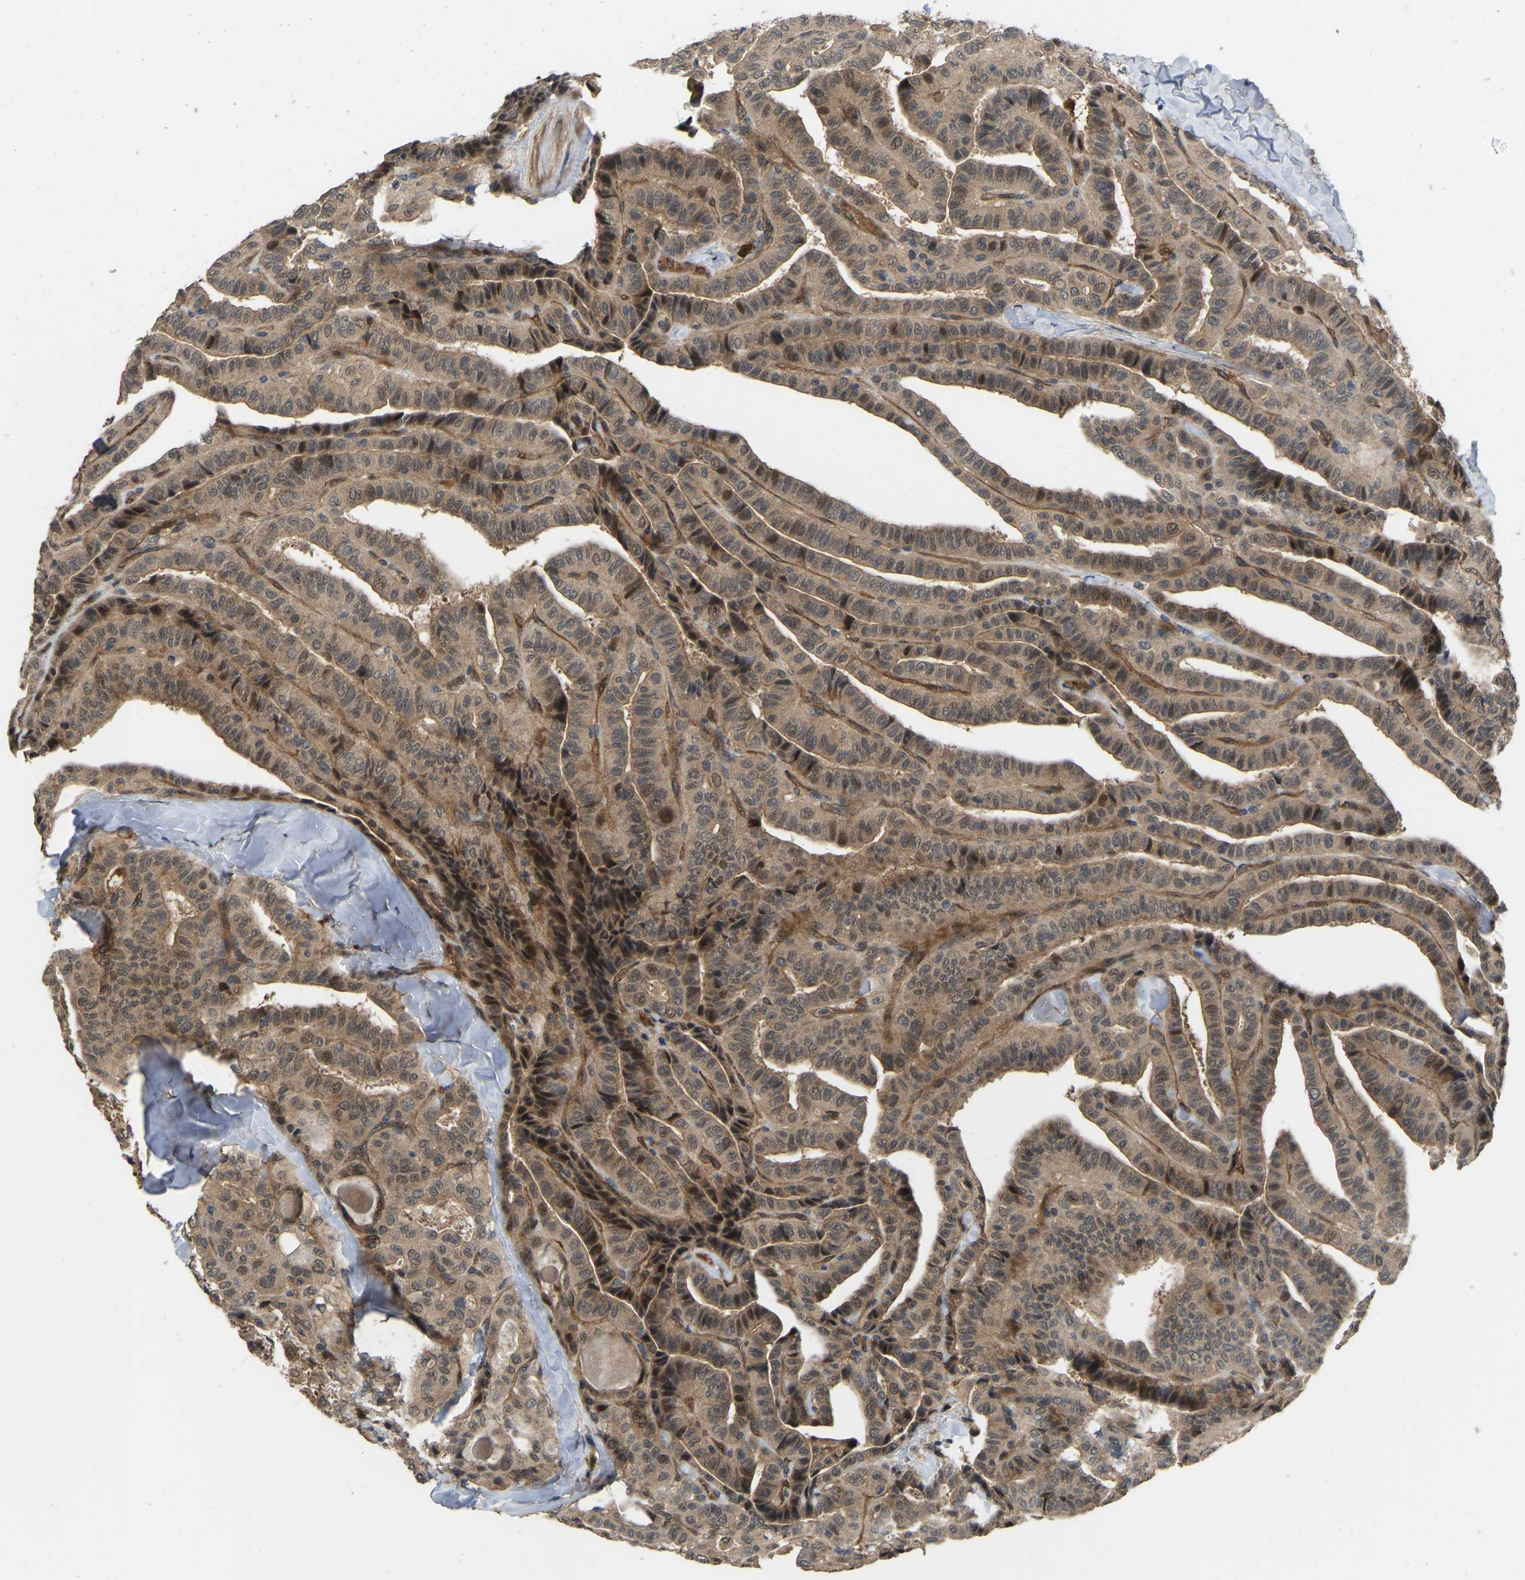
{"staining": {"intensity": "weak", "quantity": ">75%", "location": "cytoplasmic/membranous,nuclear"}, "tissue": "thyroid cancer", "cell_type": "Tumor cells", "image_type": "cancer", "snomed": [{"axis": "morphology", "description": "Papillary adenocarcinoma, NOS"}, {"axis": "topography", "description": "Thyroid gland"}], "caption": "Thyroid cancer was stained to show a protein in brown. There is low levels of weak cytoplasmic/membranous and nuclear staining in about >75% of tumor cells. (brown staining indicates protein expression, while blue staining denotes nuclei).", "gene": "LIMK2", "patient": {"sex": "male", "age": 77}}